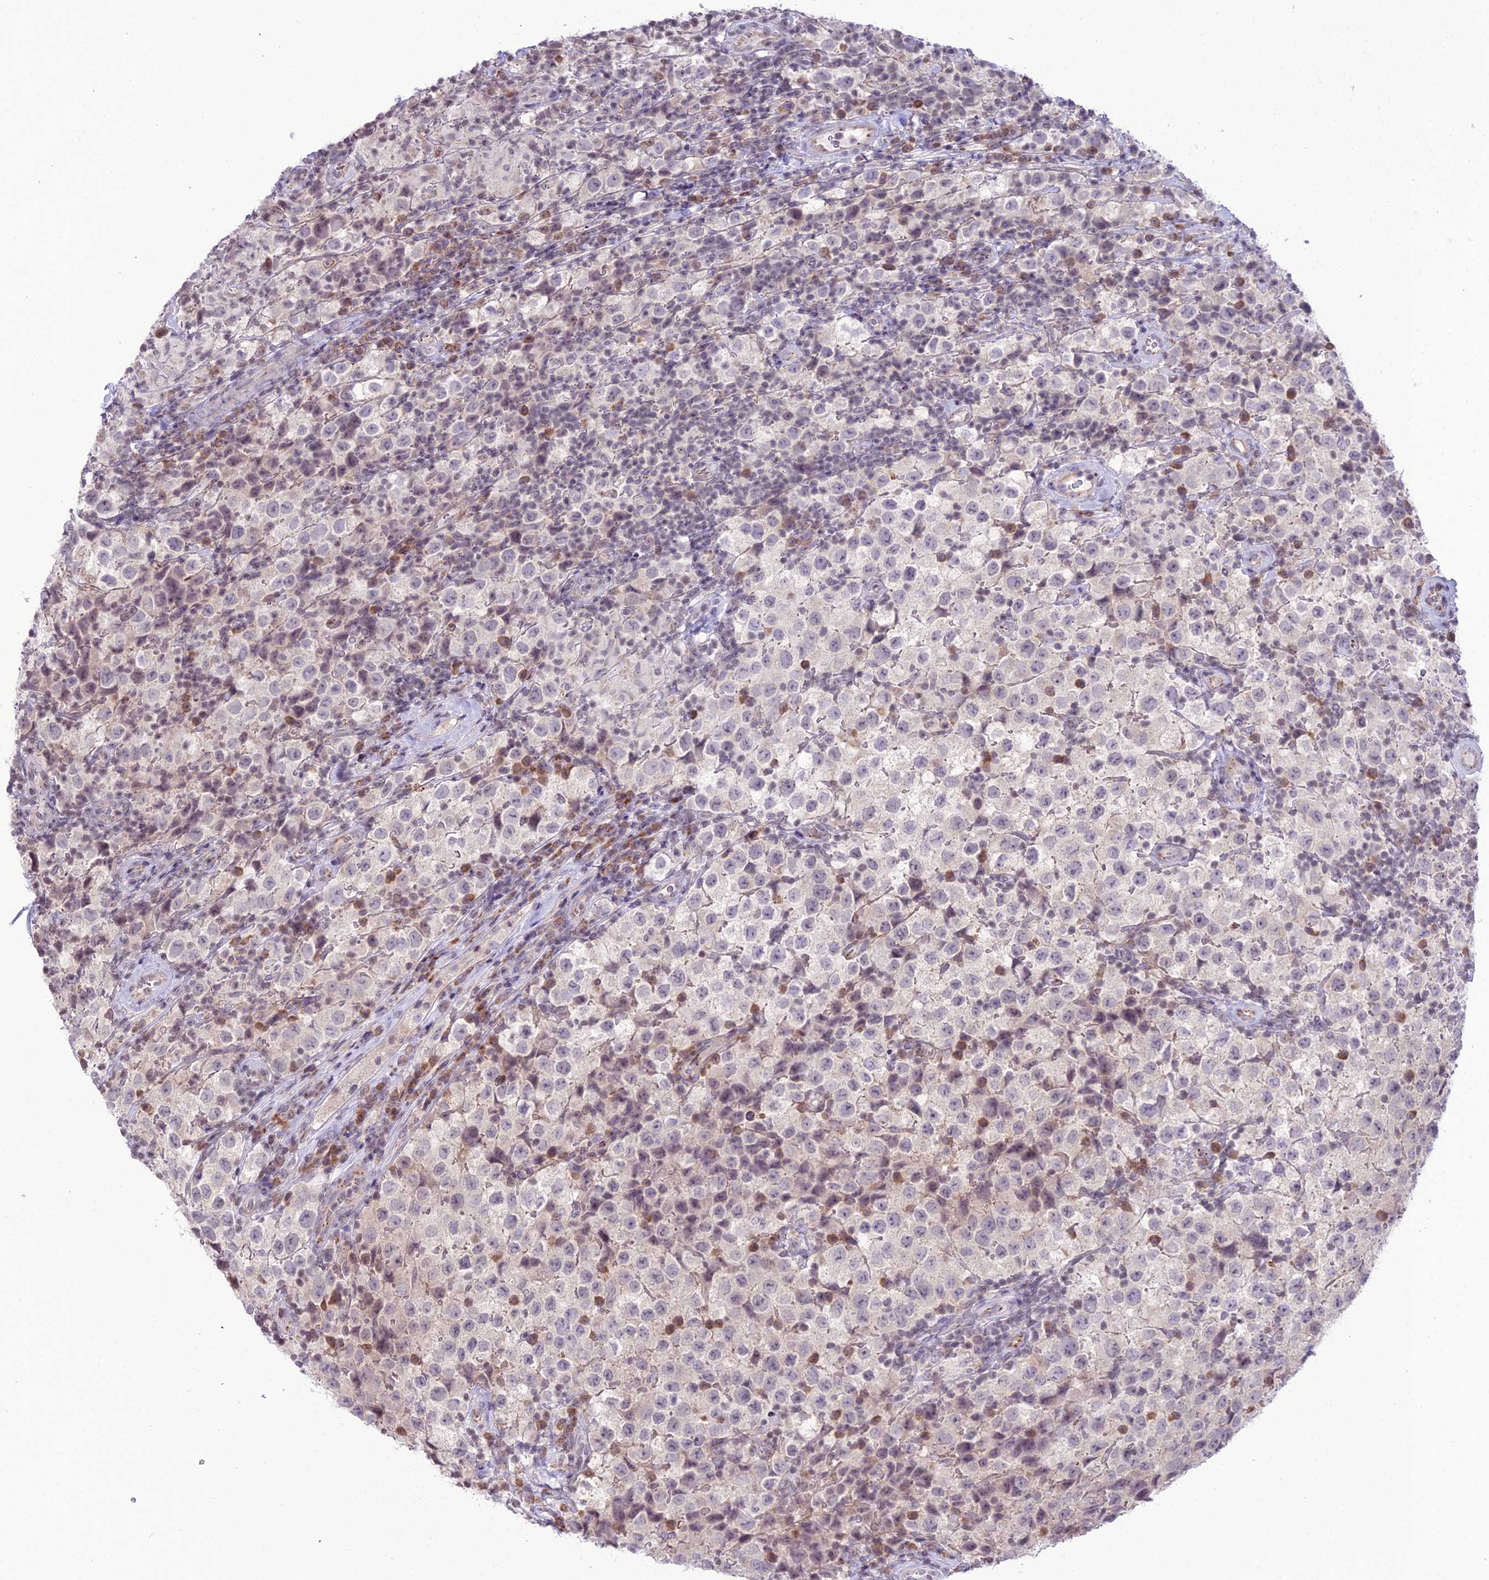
{"staining": {"intensity": "negative", "quantity": "none", "location": "none"}, "tissue": "testis cancer", "cell_type": "Tumor cells", "image_type": "cancer", "snomed": [{"axis": "morphology", "description": "Seminoma, NOS"}, {"axis": "morphology", "description": "Carcinoma, Embryonal, NOS"}, {"axis": "topography", "description": "Testis"}], "caption": "A high-resolution photomicrograph shows immunohistochemistry staining of embryonal carcinoma (testis), which demonstrates no significant staining in tumor cells.", "gene": "RPS26", "patient": {"sex": "male", "age": 41}}